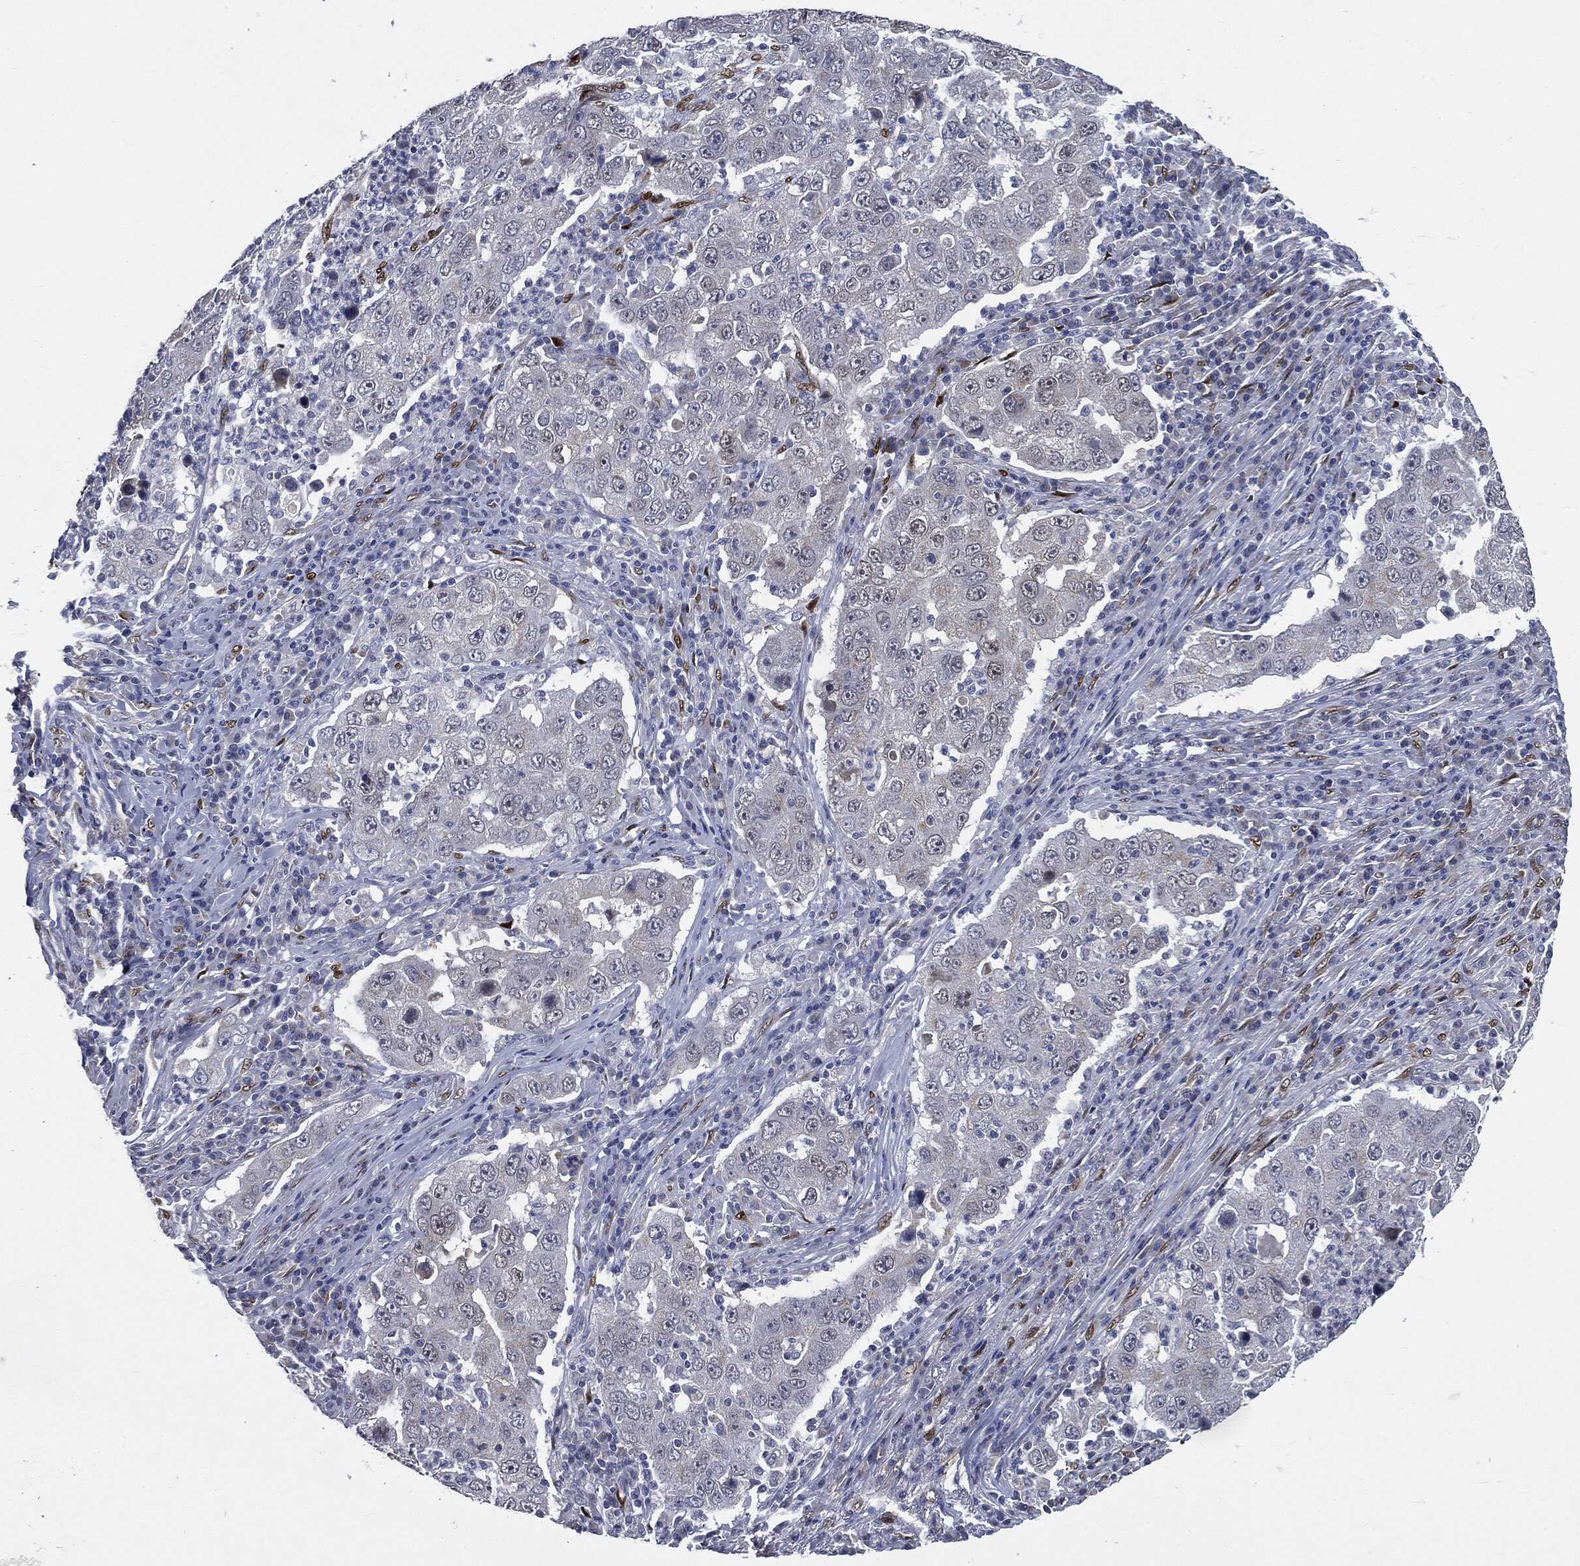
{"staining": {"intensity": "negative", "quantity": "none", "location": "none"}, "tissue": "lung cancer", "cell_type": "Tumor cells", "image_type": "cancer", "snomed": [{"axis": "morphology", "description": "Adenocarcinoma, NOS"}, {"axis": "topography", "description": "Lung"}], "caption": "Protein analysis of lung adenocarcinoma demonstrates no significant expression in tumor cells.", "gene": "CASD1", "patient": {"sex": "male", "age": 73}}